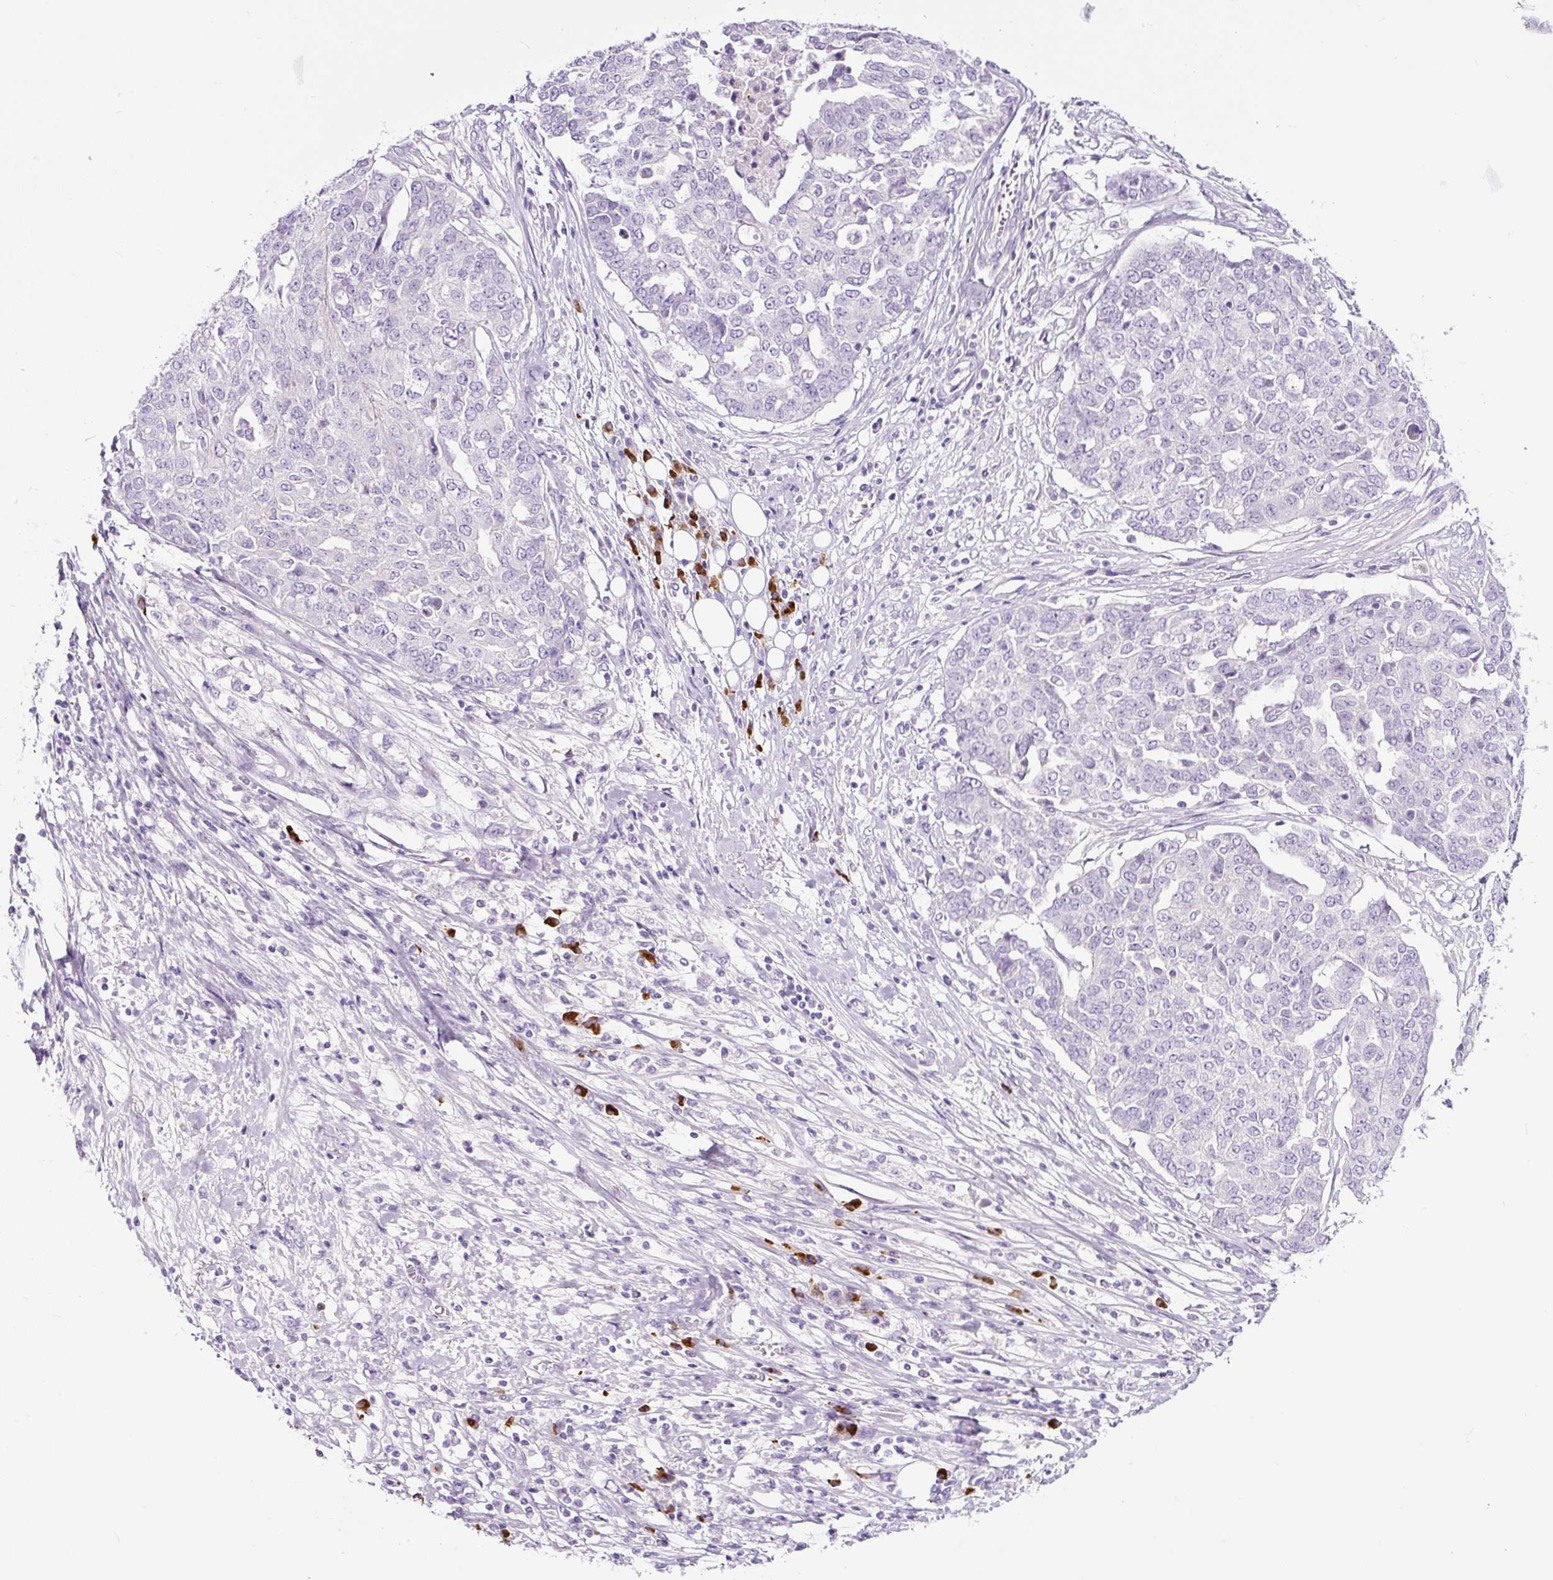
{"staining": {"intensity": "negative", "quantity": "none", "location": "none"}, "tissue": "ovarian cancer", "cell_type": "Tumor cells", "image_type": "cancer", "snomed": [{"axis": "morphology", "description": "Cystadenocarcinoma, serous, NOS"}, {"axis": "topography", "description": "Soft tissue"}, {"axis": "topography", "description": "Ovary"}], "caption": "Ovarian cancer was stained to show a protein in brown. There is no significant positivity in tumor cells.", "gene": "RNF212B", "patient": {"sex": "female", "age": 57}}